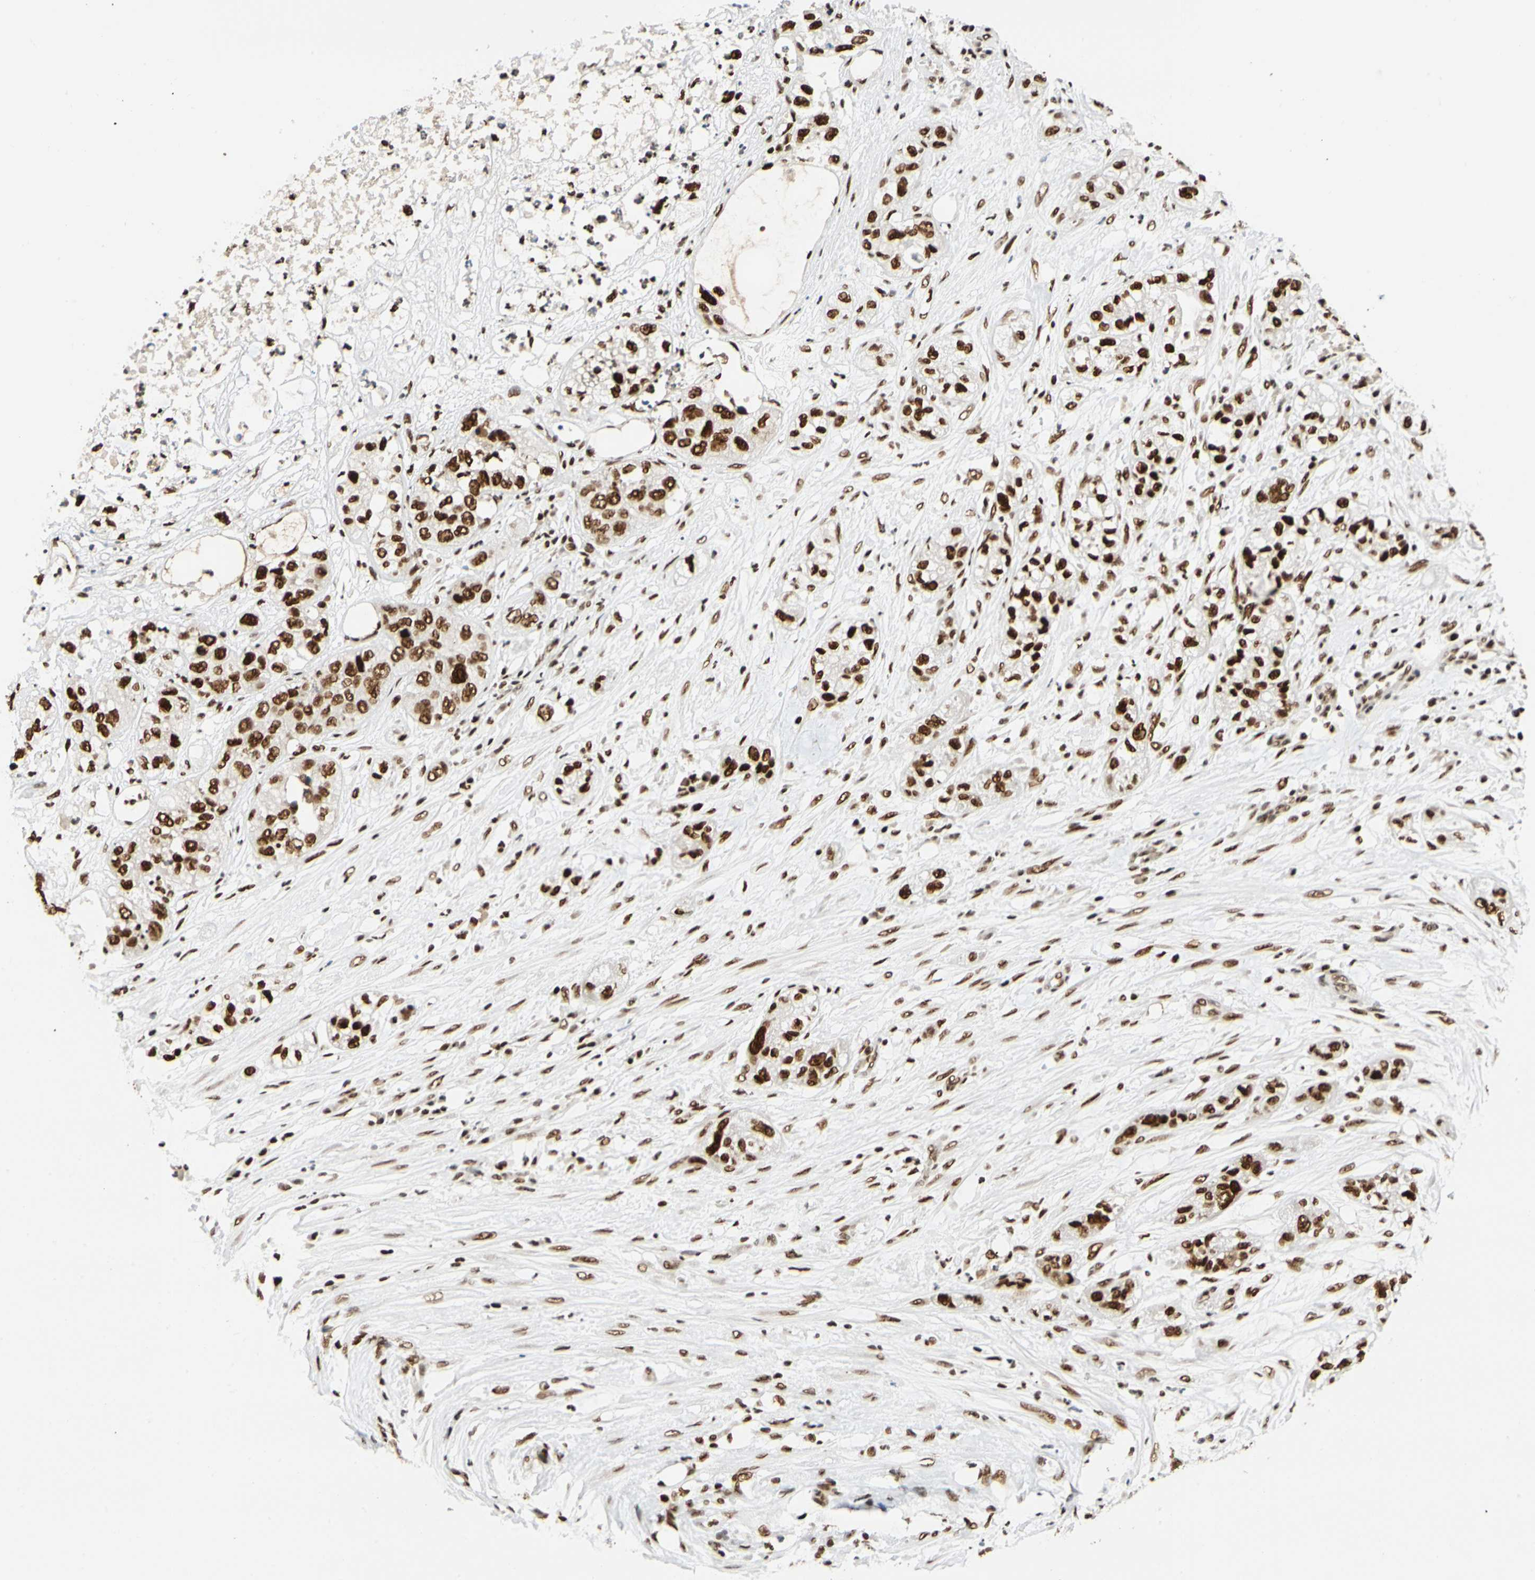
{"staining": {"intensity": "strong", "quantity": ">75%", "location": "nuclear"}, "tissue": "pancreatic cancer", "cell_type": "Tumor cells", "image_type": "cancer", "snomed": [{"axis": "morphology", "description": "Adenocarcinoma, NOS"}, {"axis": "topography", "description": "Pancreas"}], "caption": "Pancreatic cancer (adenocarcinoma) stained with DAB (3,3'-diaminobenzidine) immunohistochemistry (IHC) shows high levels of strong nuclear staining in about >75% of tumor cells.", "gene": "CDK12", "patient": {"sex": "female", "age": 78}}